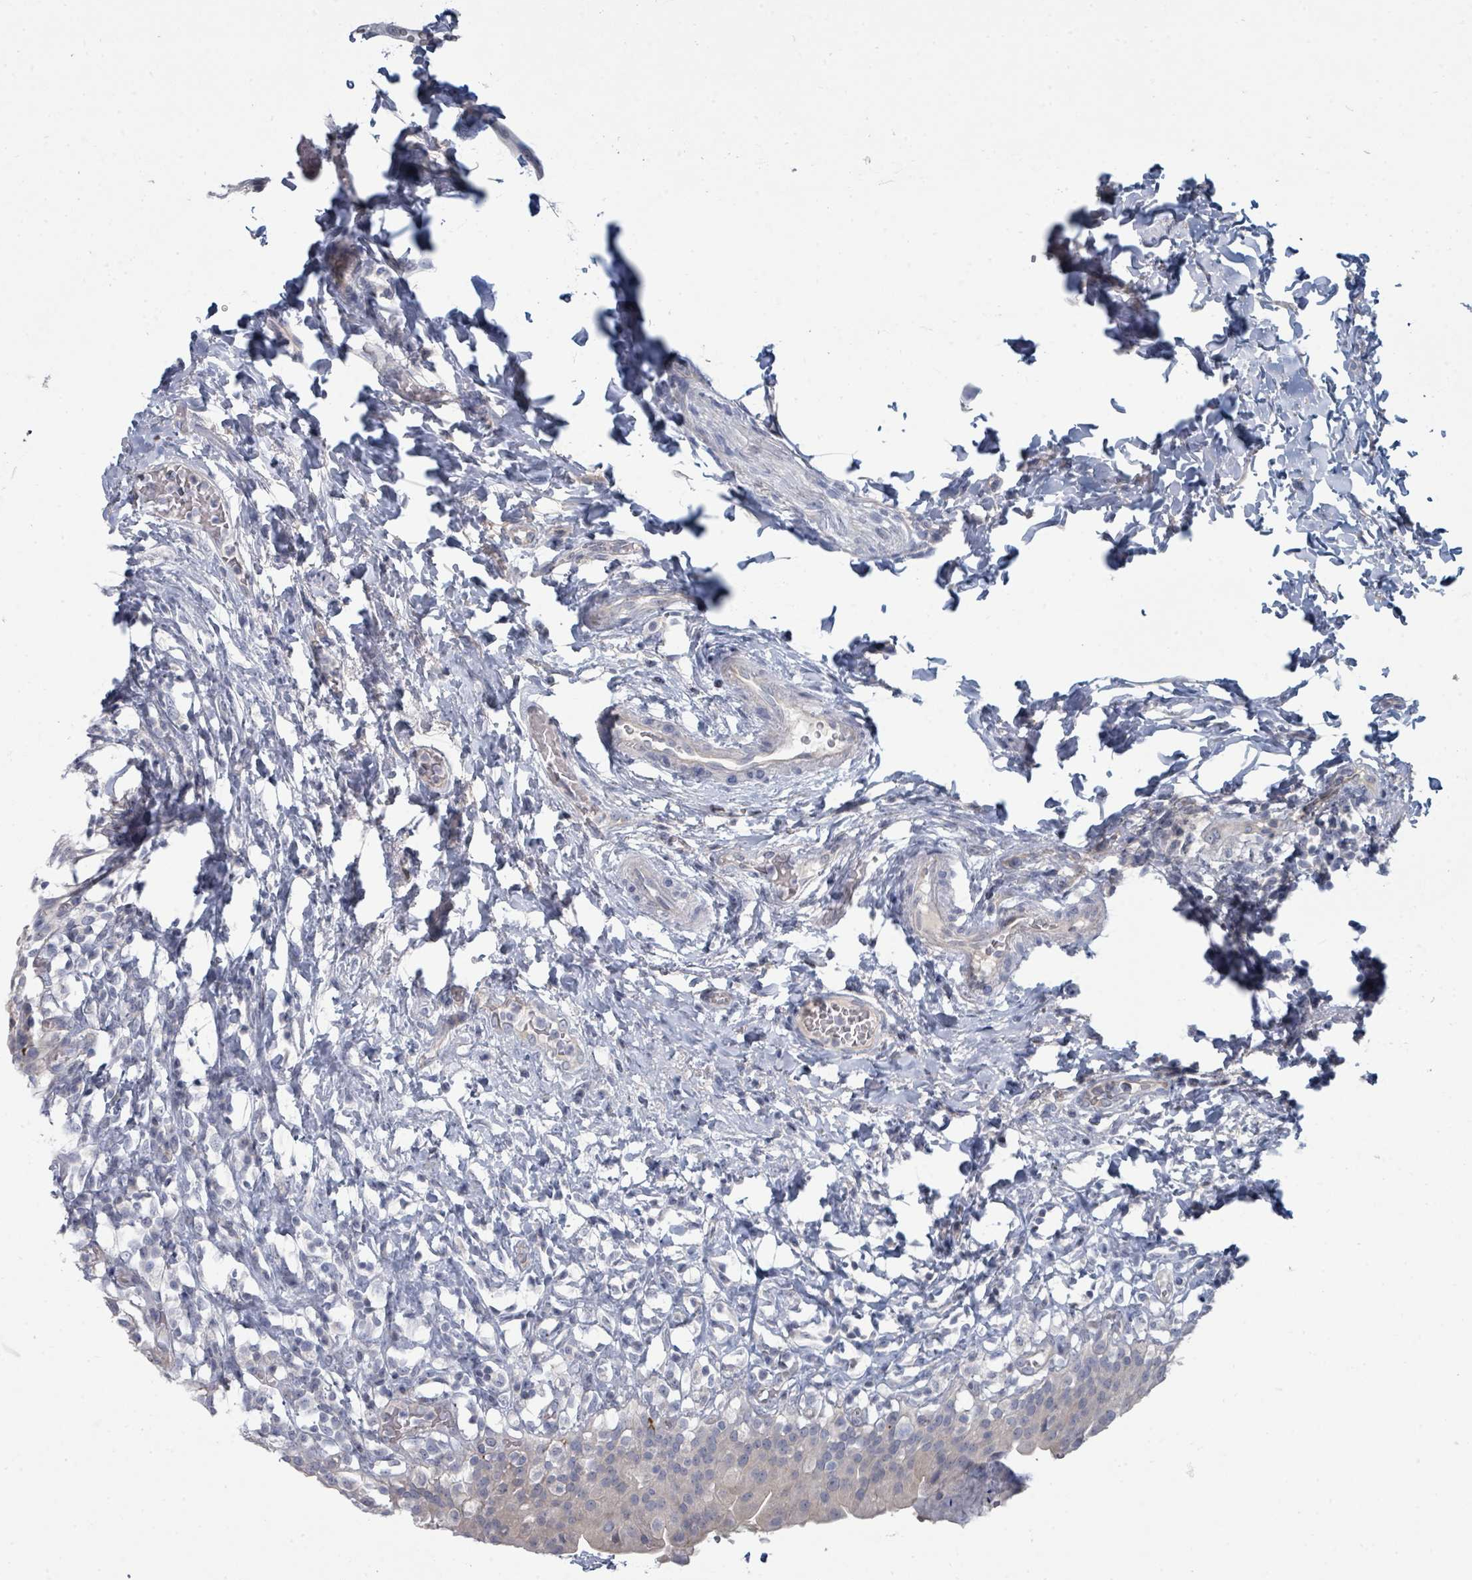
{"staining": {"intensity": "negative", "quantity": "none", "location": "none"}, "tissue": "urinary bladder", "cell_type": "Urothelial cells", "image_type": "normal", "snomed": [{"axis": "morphology", "description": "Normal tissue, NOS"}, {"axis": "morphology", "description": "Inflammation, NOS"}, {"axis": "topography", "description": "Urinary bladder"}], "caption": "A high-resolution micrograph shows immunohistochemistry (IHC) staining of benign urinary bladder, which exhibits no significant positivity in urothelial cells. Nuclei are stained in blue.", "gene": "SLC25A45", "patient": {"sex": "male", "age": 64}}